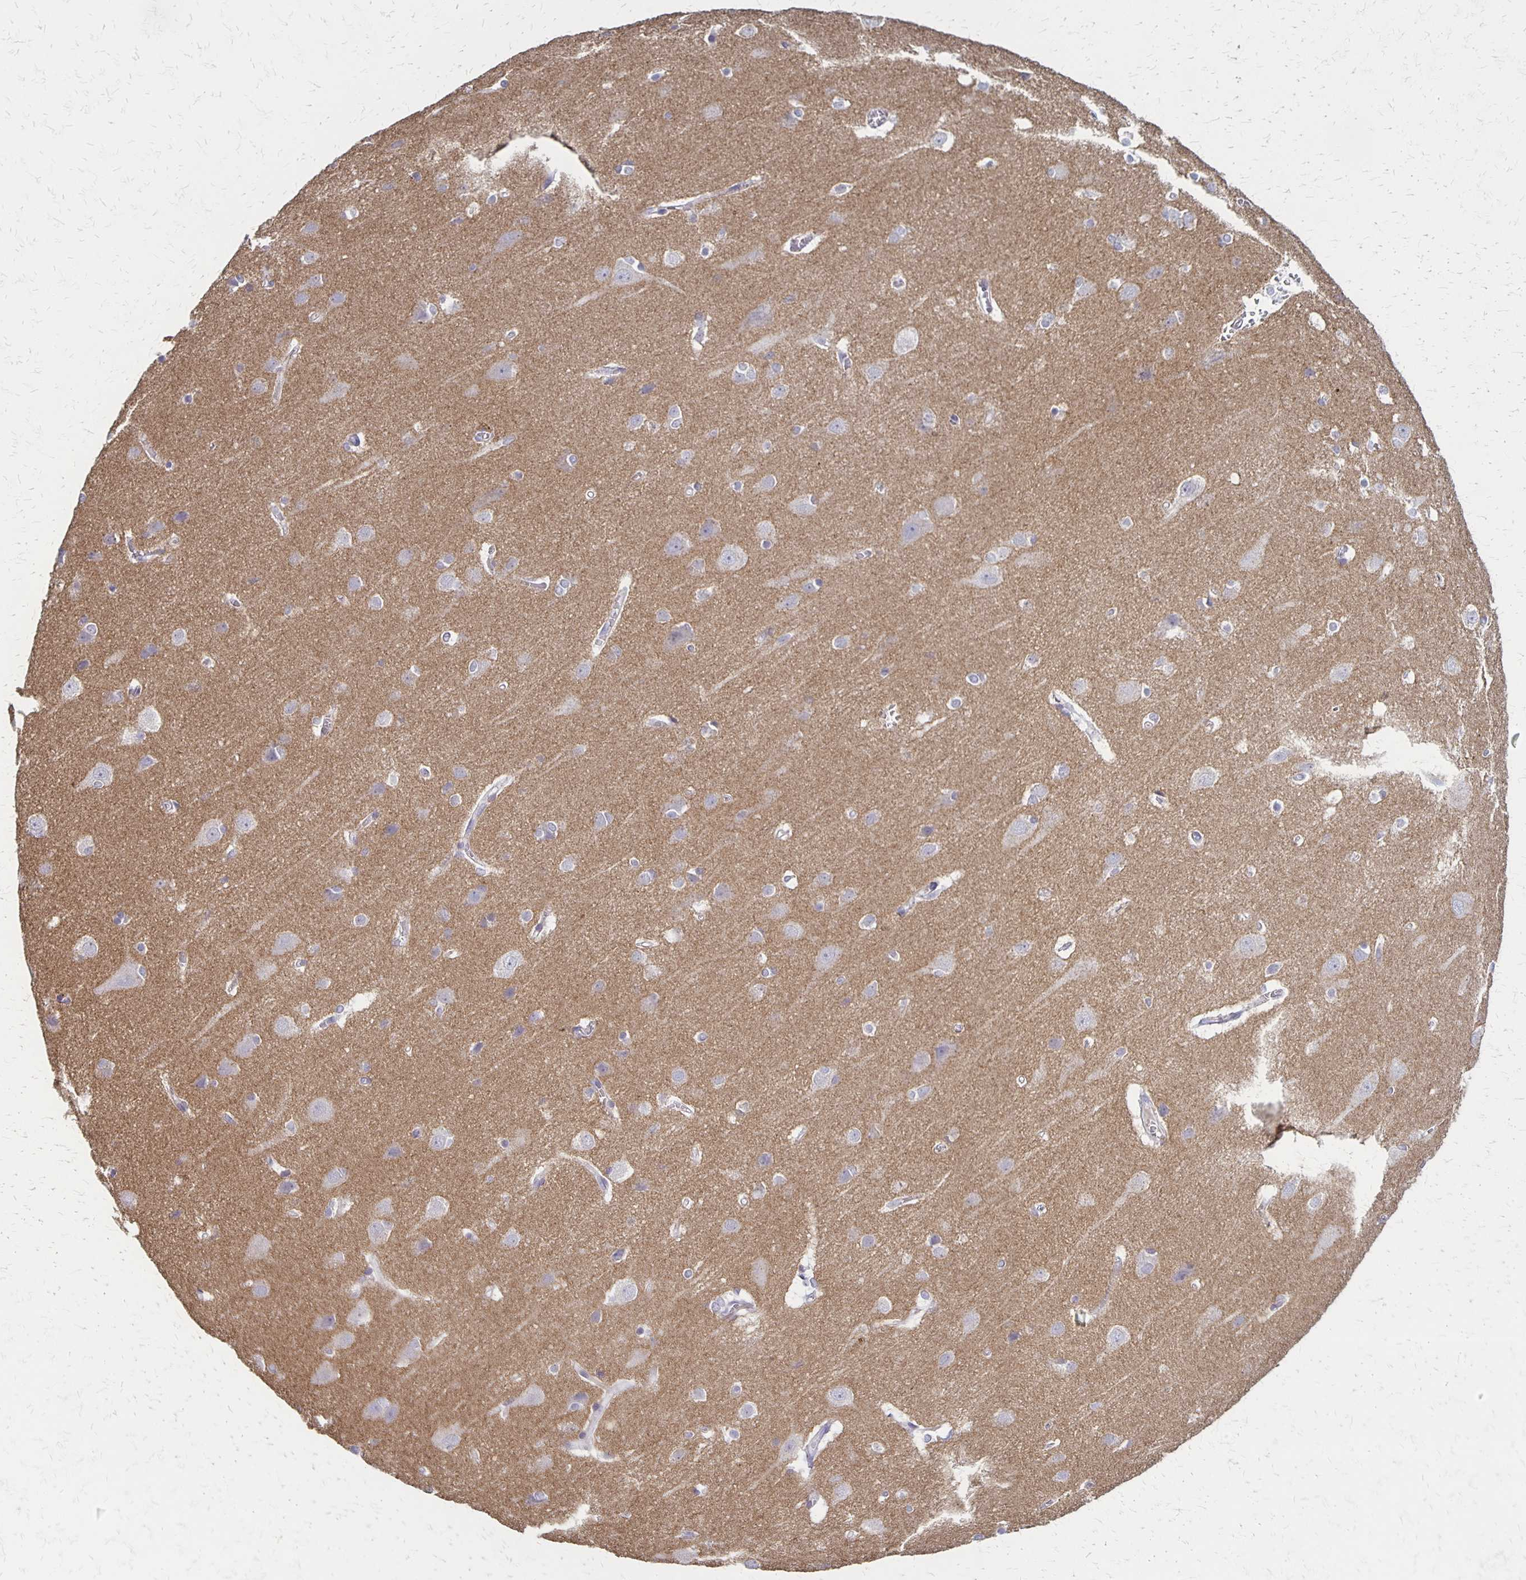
{"staining": {"intensity": "negative", "quantity": "none", "location": "none"}, "tissue": "cerebral cortex", "cell_type": "Endothelial cells", "image_type": "normal", "snomed": [{"axis": "morphology", "description": "Normal tissue, NOS"}, {"axis": "topography", "description": "Cerebral cortex"}], "caption": "Immunohistochemistry (IHC) histopathology image of unremarkable cerebral cortex: human cerebral cortex stained with DAB displays no significant protein positivity in endothelial cells. (IHC, brightfield microscopy, high magnification).", "gene": "SEPTIN5", "patient": {"sex": "male", "age": 37}}